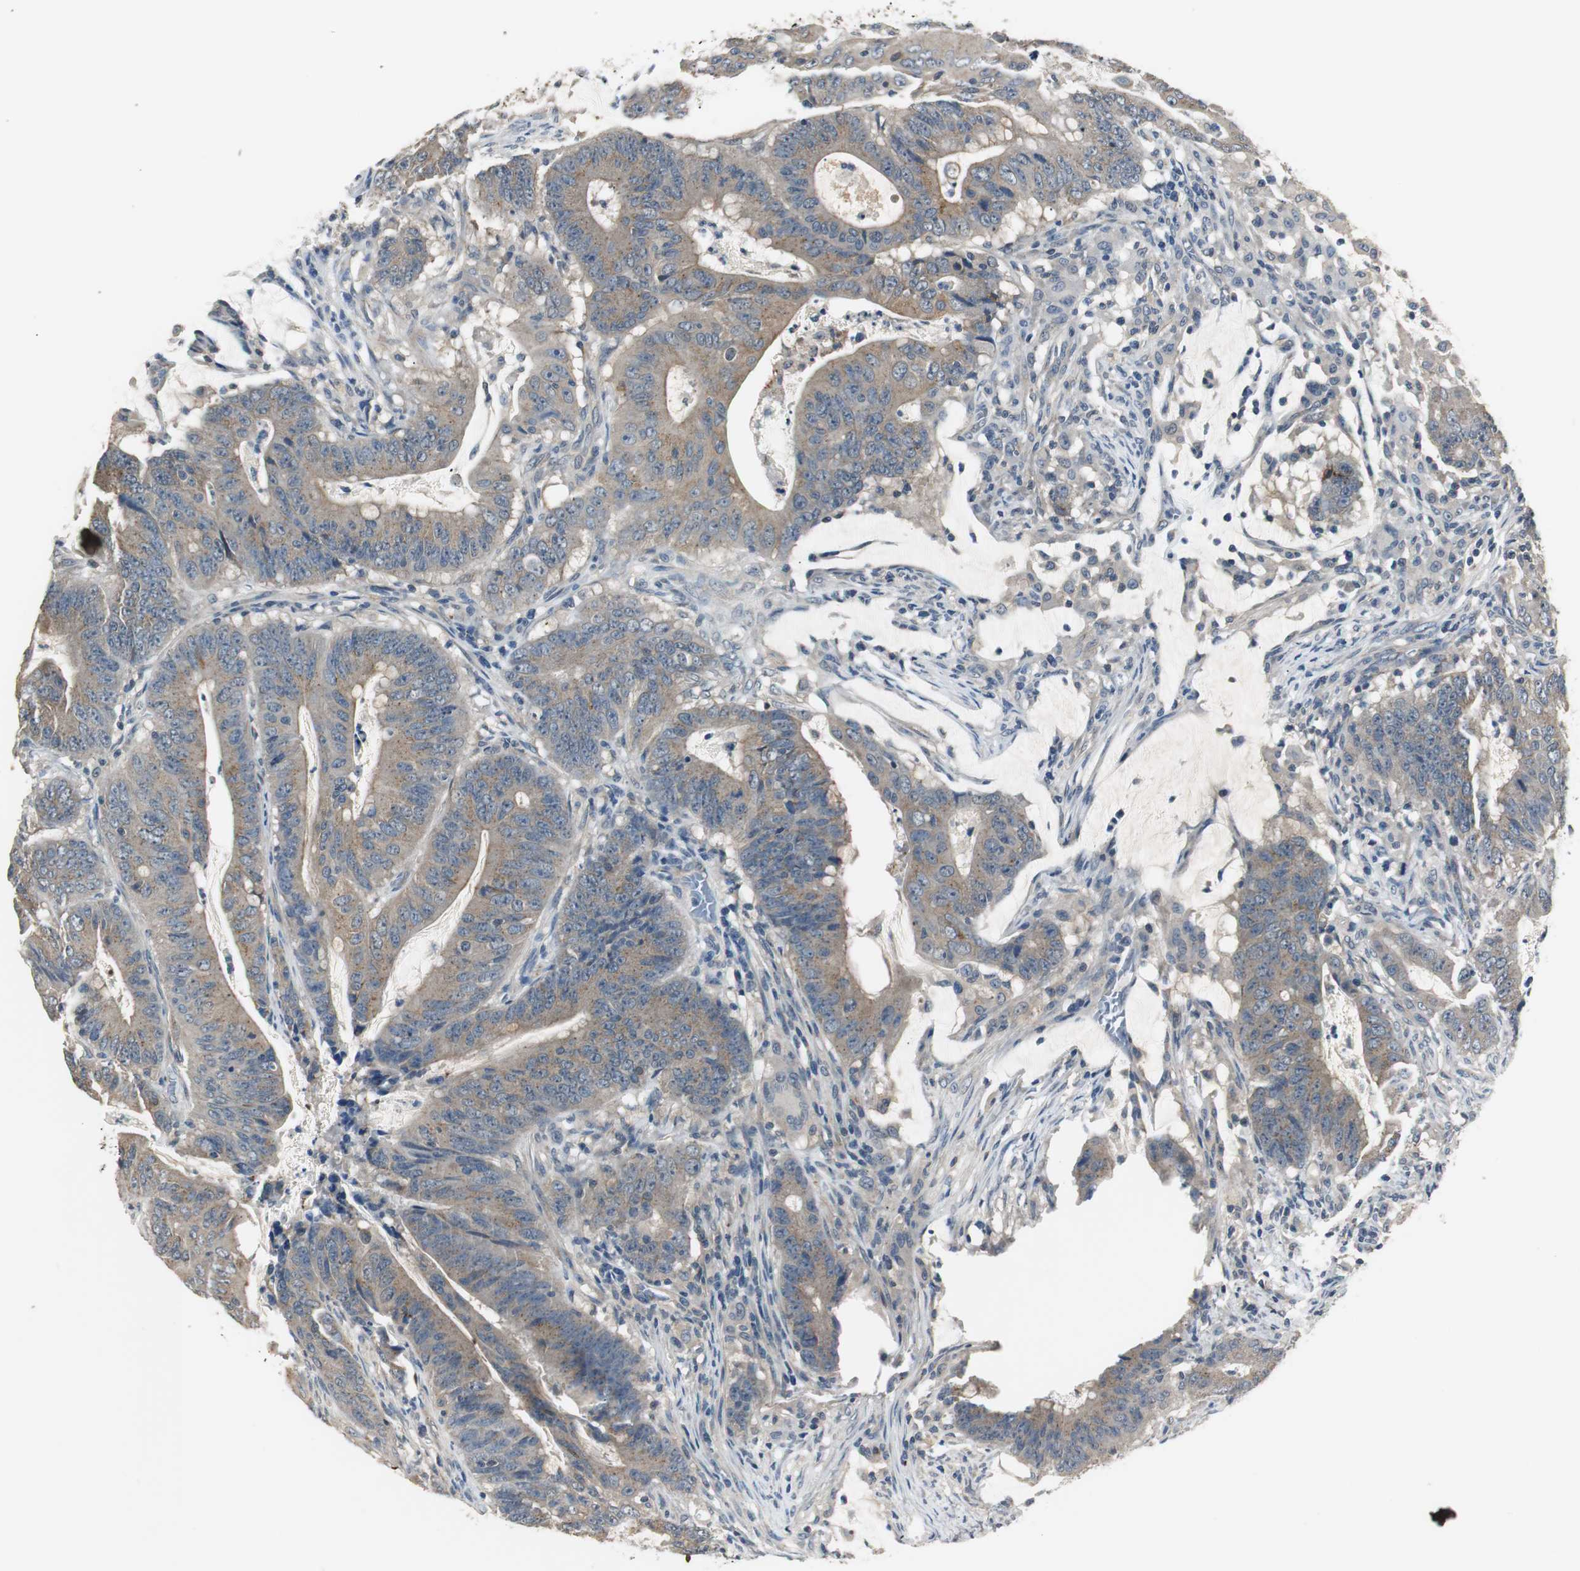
{"staining": {"intensity": "weak", "quantity": "25%-75%", "location": "cytoplasmic/membranous"}, "tissue": "colorectal cancer", "cell_type": "Tumor cells", "image_type": "cancer", "snomed": [{"axis": "morphology", "description": "Adenocarcinoma, NOS"}, {"axis": "topography", "description": "Colon"}], "caption": "Colorectal cancer was stained to show a protein in brown. There is low levels of weak cytoplasmic/membranous expression in approximately 25%-75% of tumor cells.", "gene": "PTPRN2", "patient": {"sex": "male", "age": 45}}